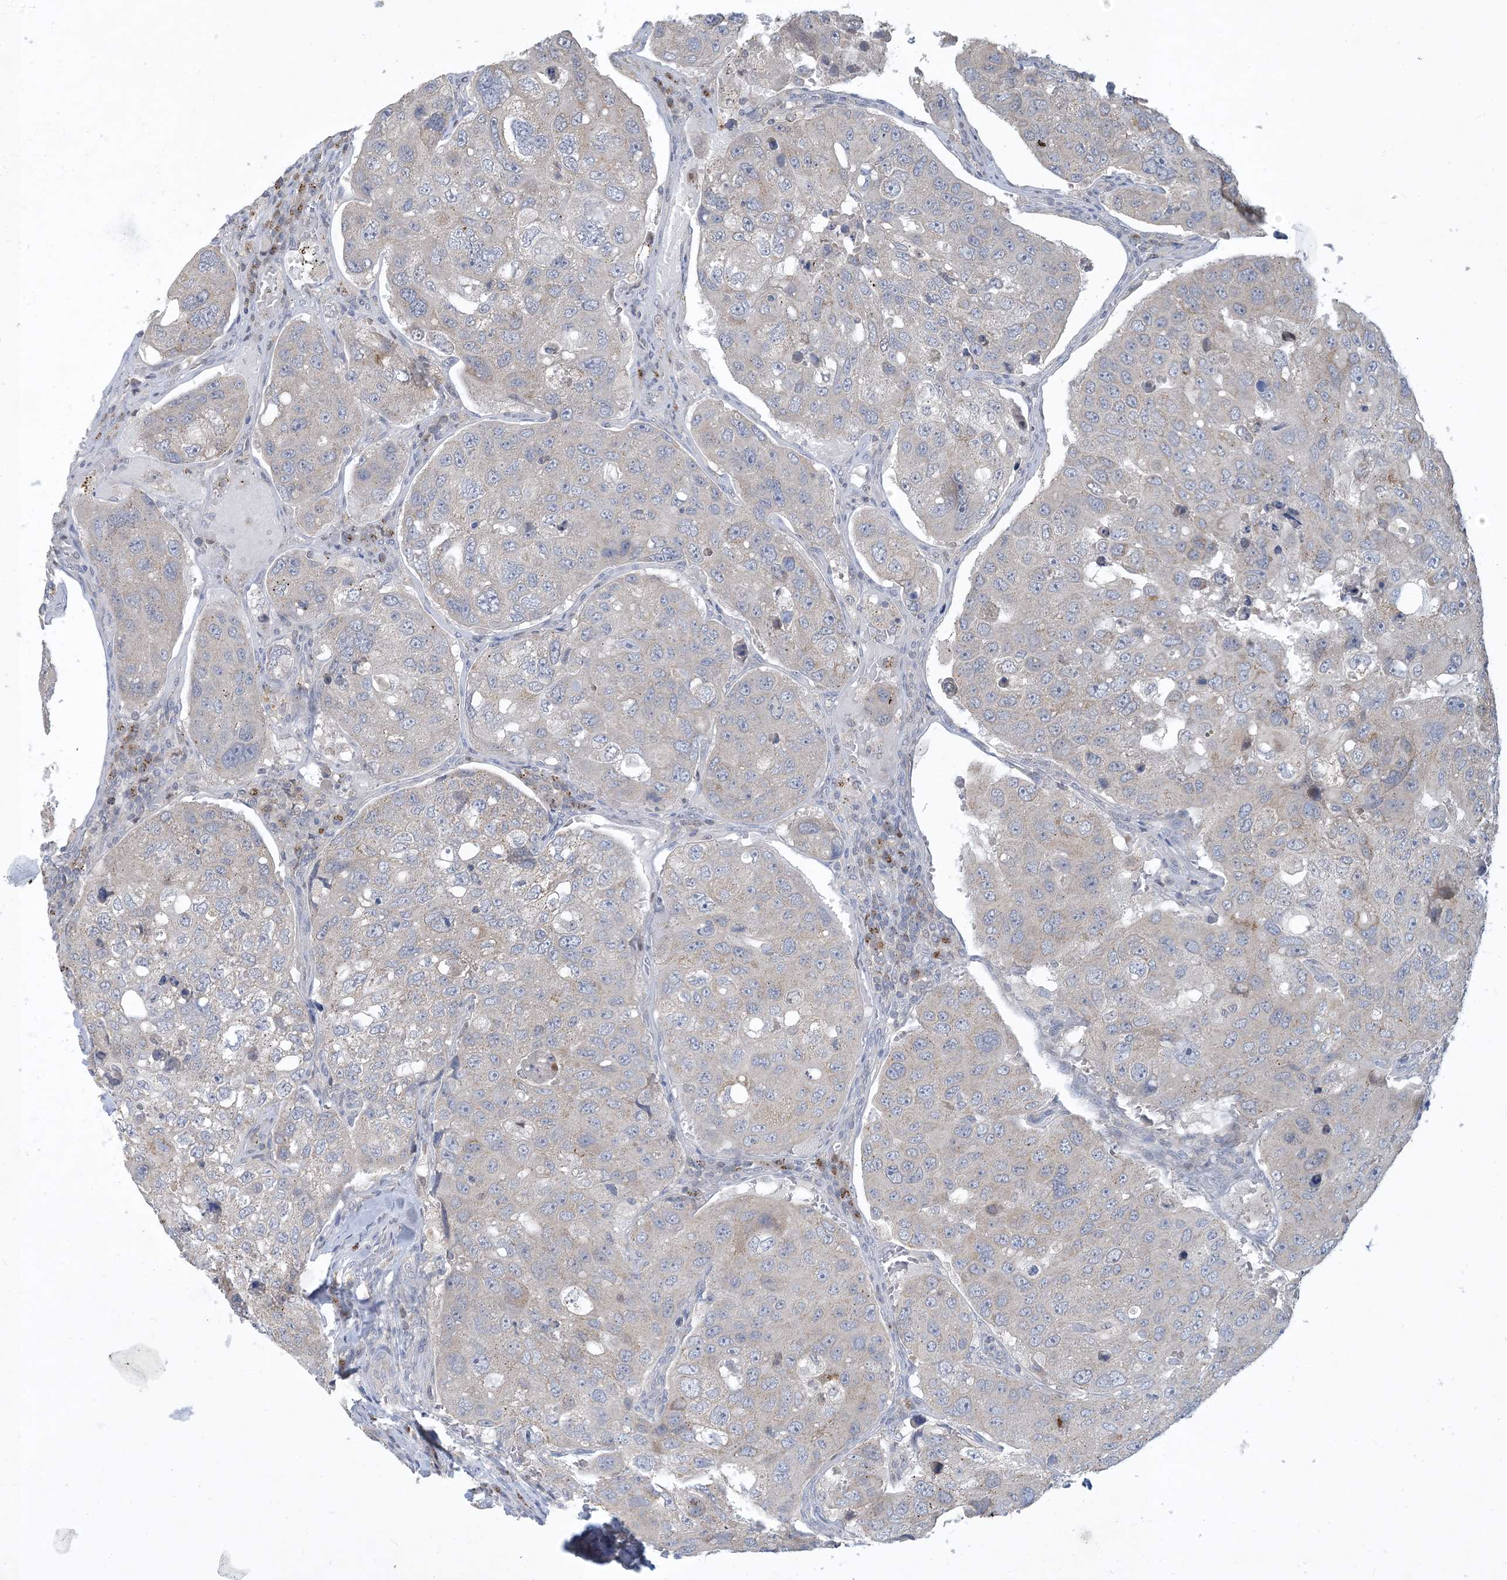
{"staining": {"intensity": "negative", "quantity": "none", "location": "none"}, "tissue": "urothelial cancer", "cell_type": "Tumor cells", "image_type": "cancer", "snomed": [{"axis": "morphology", "description": "Urothelial carcinoma, High grade"}, {"axis": "topography", "description": "Lymph node"}, {"axis": "topography", "description": "Urinary bladder"}], "caption": "Image shows no protein positivity in tumor cells of urothelial carcinoma (high-grade) tissue.", "gene": "CCDC14", "patient": {"sex": "male", "age": 51}}